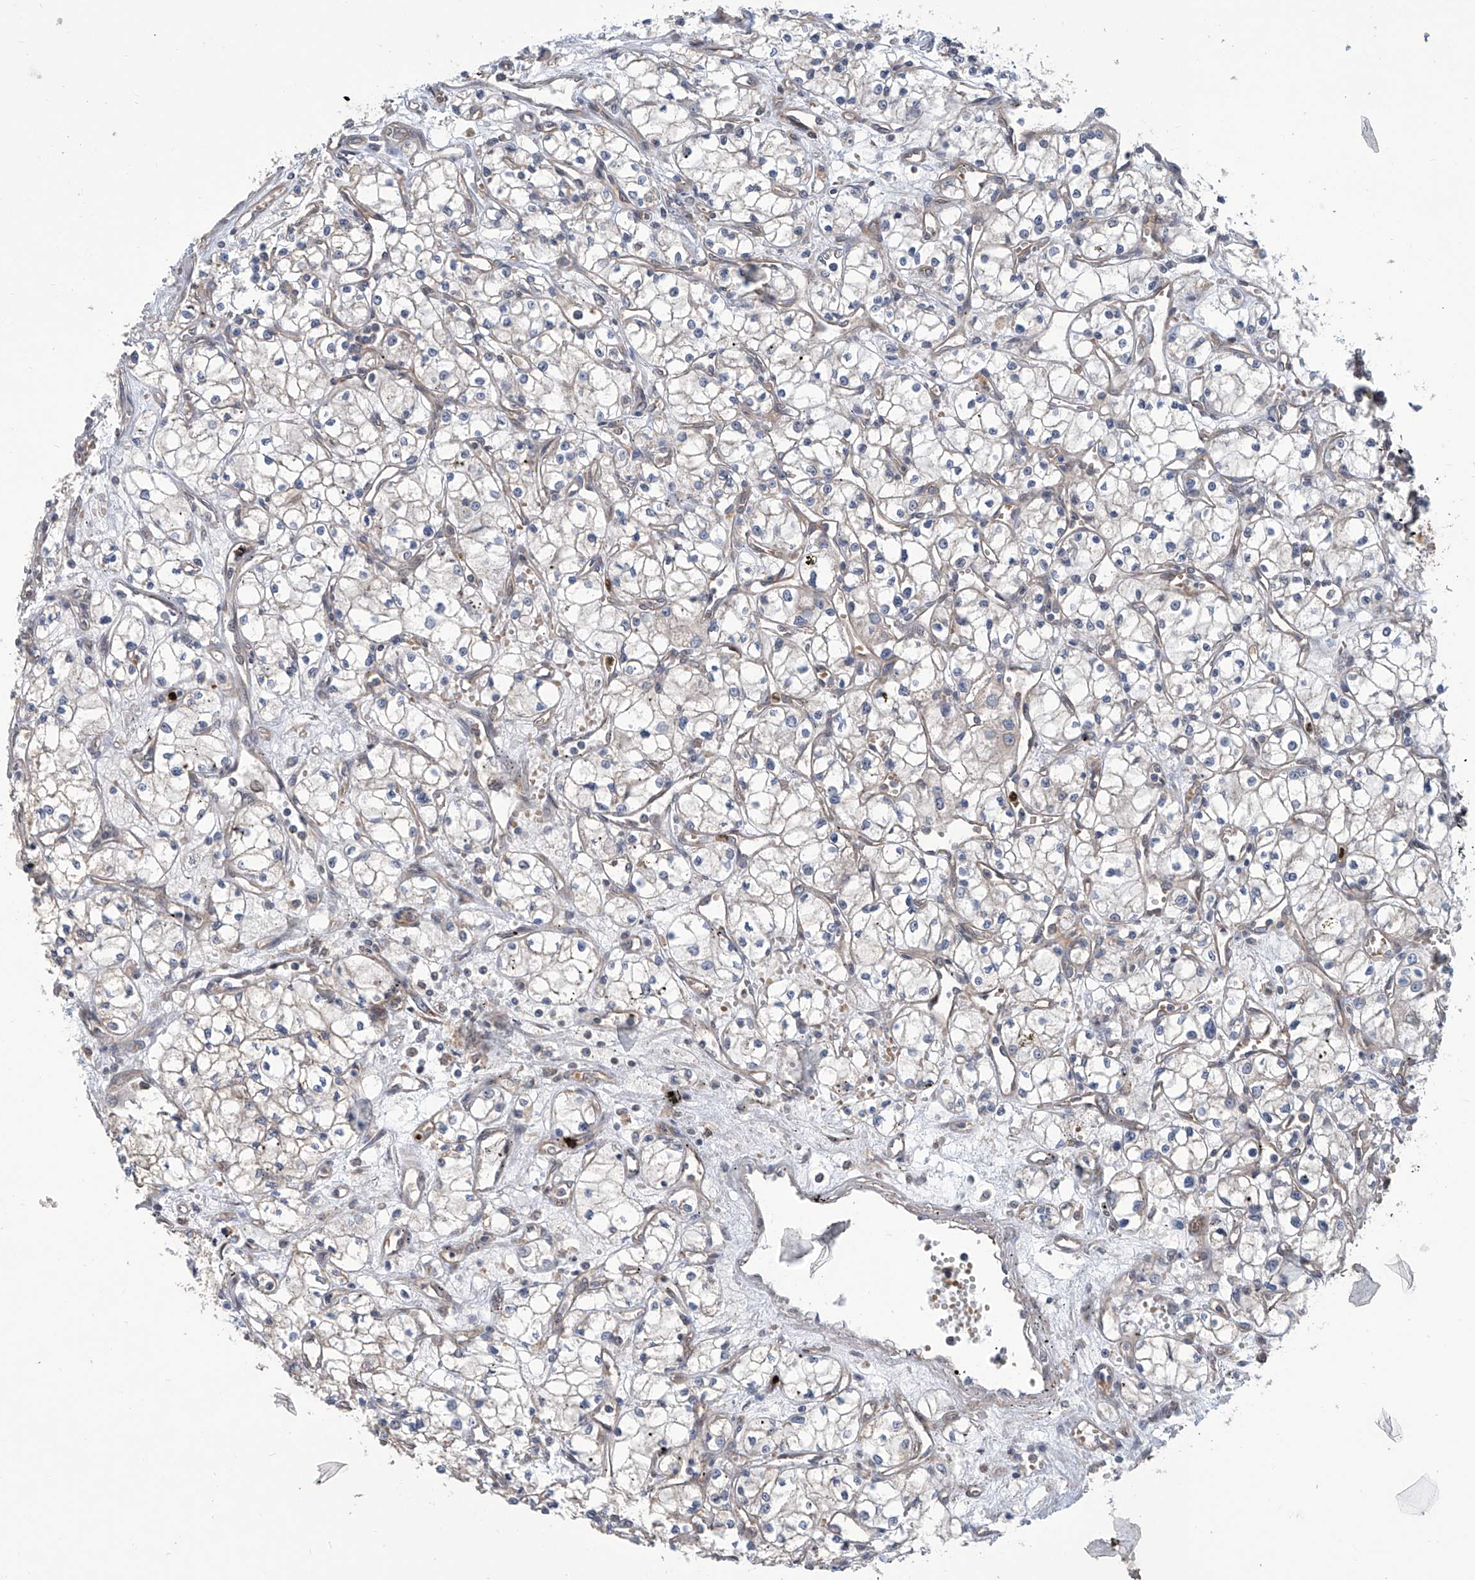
{"staining": {"intensity": "negative", "quantity": "none", "location": "none"}, "tissue": "renal cancer", "cell_type": "Tumor cells", "image_type": "cancer", "snomed": [{"axis": "morphology", "description": "Adenocarcinoma, NOS"}, {"axis": "topography", "description": "Kidney"}], "caption": "Immunohistochemistry of human renal cancer (adenocarcinoma) demonstrates no expression in tumor cells.", "gene": "EIF2D", "patient": {"sex": "male", "age": 59}}